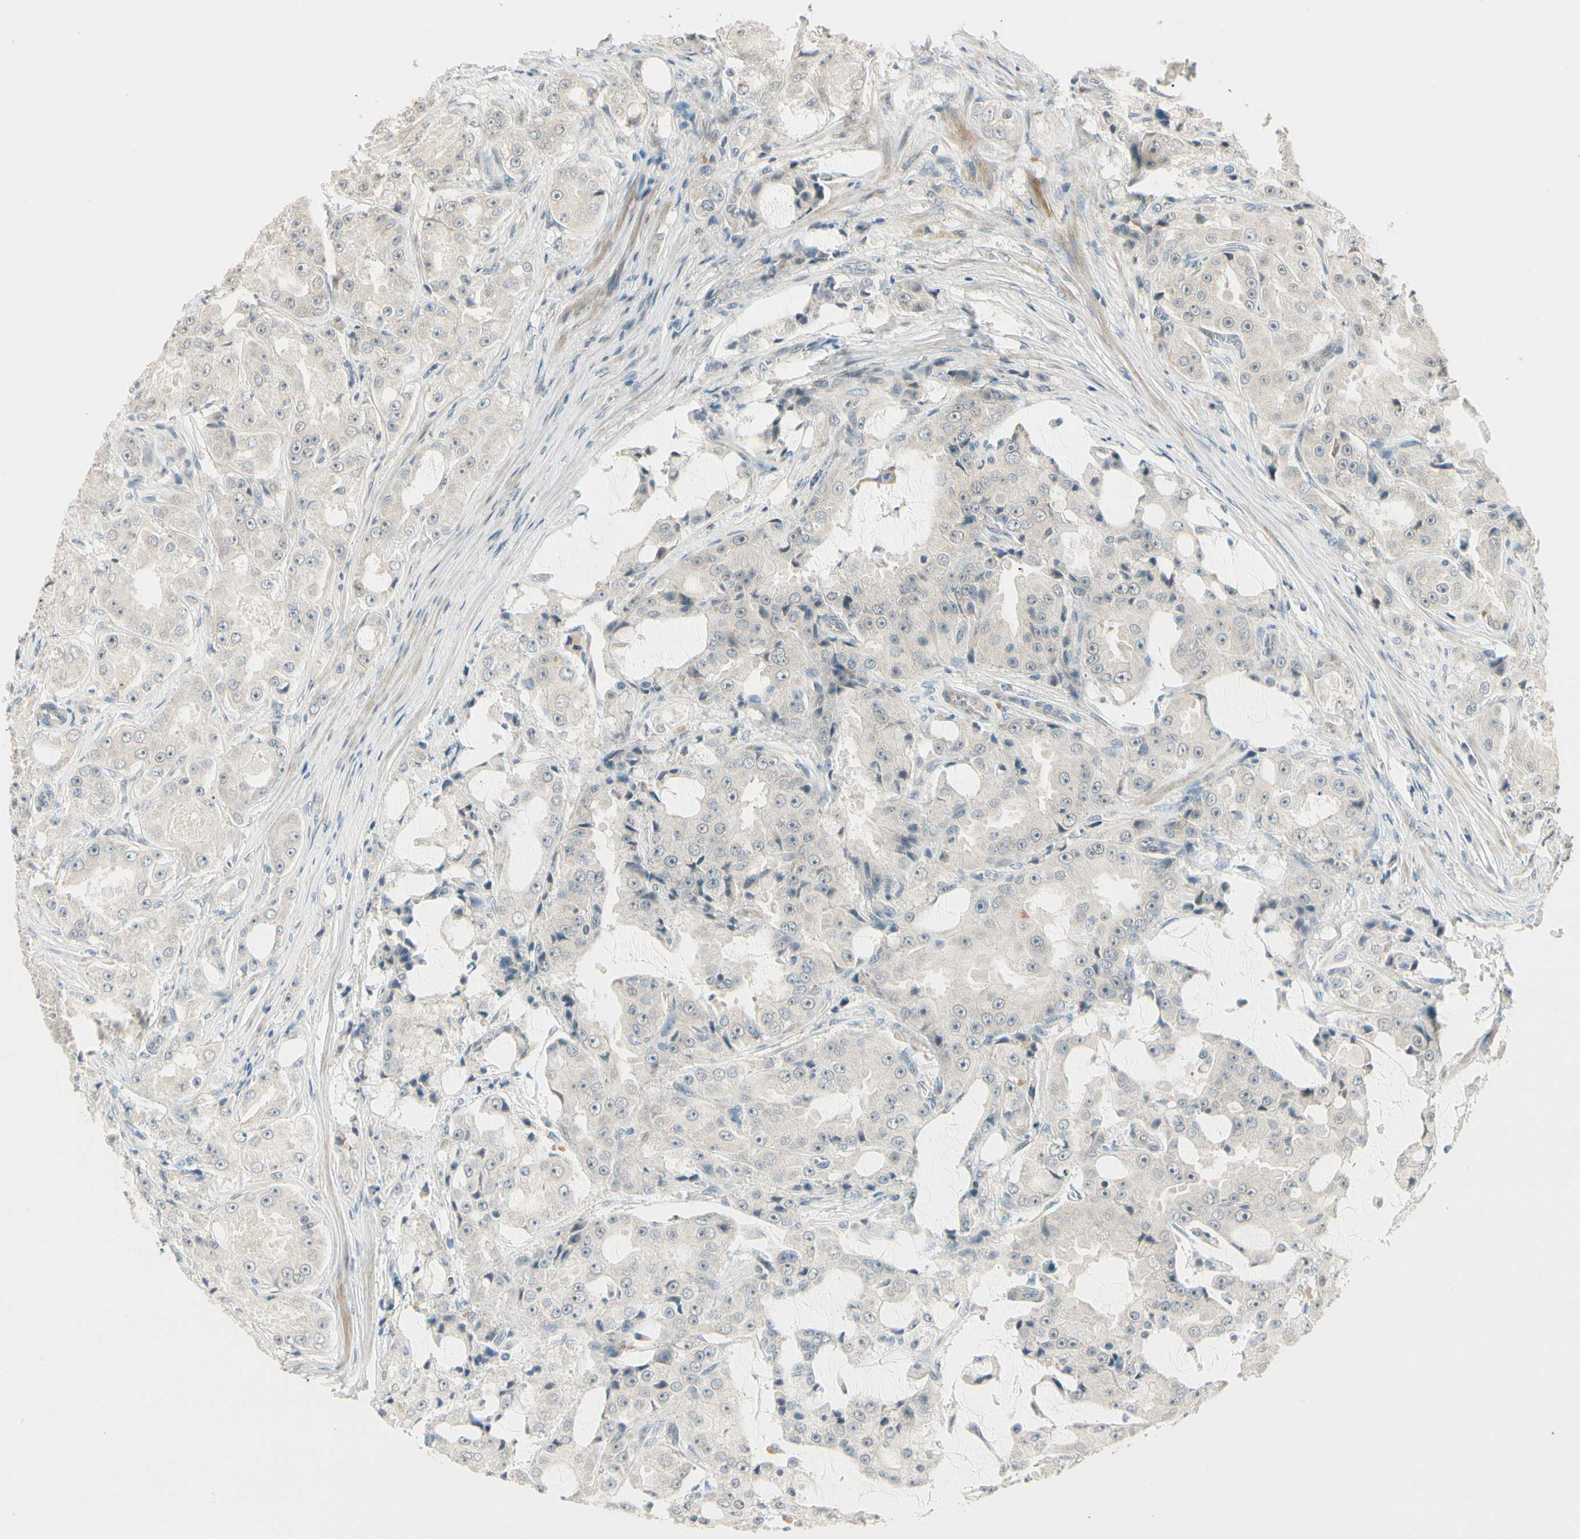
{"staining": {"intensity": "negative", "quantity": "none", "location": "none"}, "tissue": "prostate cancer", "cell_type": "Tumor cells", "image_type": "cancer", "snomed": [{"axis": "morphology", "description": "Adenocarcinoma, High grade"}, {"axis": "topography", "description": "Prostate"}], "caption": "This micrograph is of prostate adenocarcinoma (high-grade) stained with immunohistochemistry to label a protein in brown with the nuclei are counter-stained blue. There is no positivity in tumor cells. The staining was performed using DAB to visualize the protein expression in brown, while the nuclei were stained in blue with hematoxylin (Magnification: 20x).", "gene": "PCDHB15", "patient": {"sex": "male", "age": 73}}